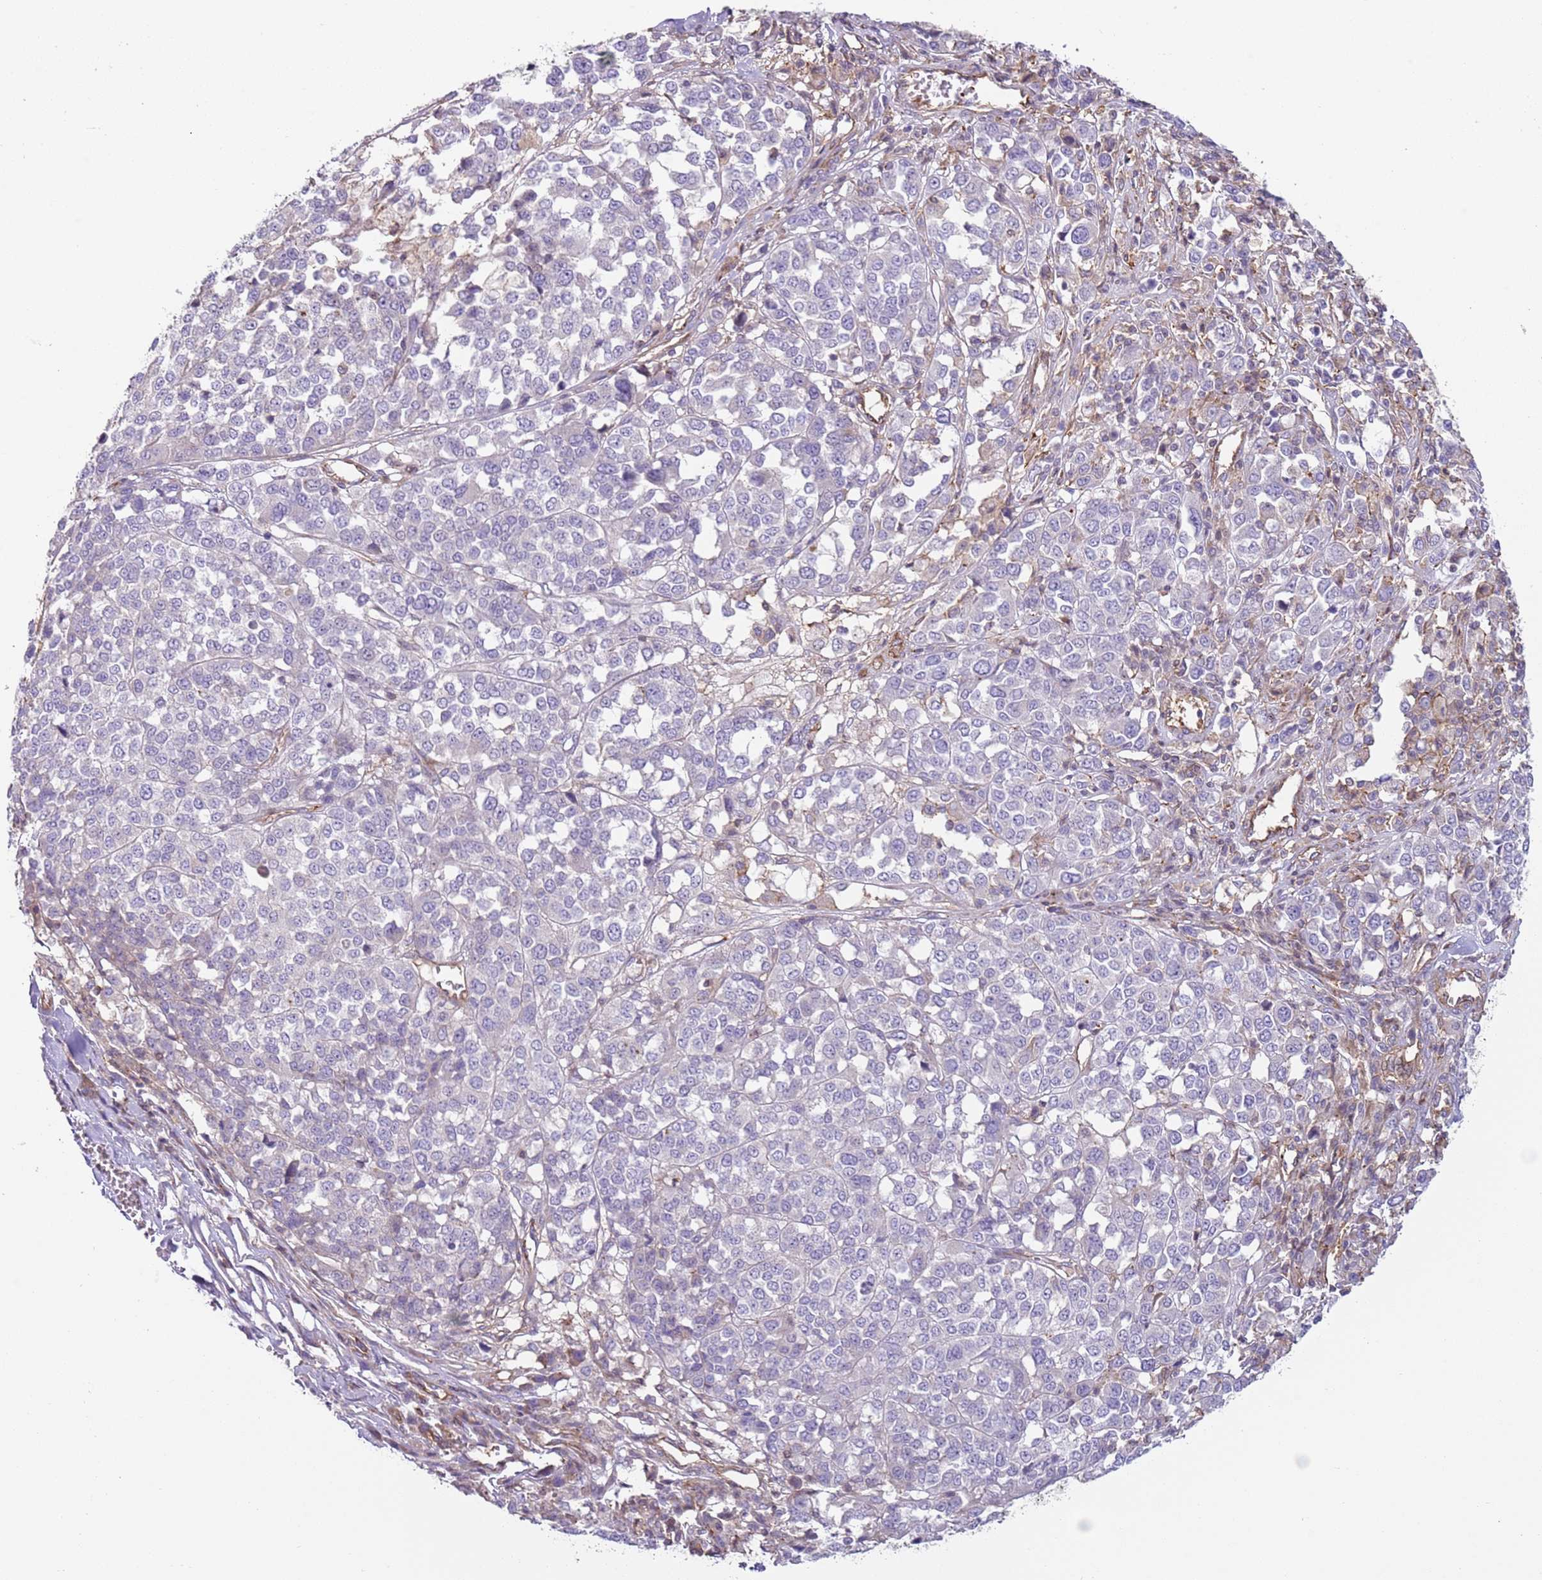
{"staining": {"intensity": "negative", "quantity": "none", "location": "none"}, "tissue": "melanoma", "cell_type": "Tumor cells", "image_type": "cancer", "snomed": [{"axis": "morphology", "description": "Malignant melanoma, Metastatic site"}, {"axis": "topography", "description": "Lymph node"}], "caption": "This image is of malignant melanoma (metastatic site) stained with immunohistochemistry to label a protein in brown with the nuclei are counter-stained blue. There is no staining in tumor cells. Brightfield microscopy of immunohistochemistry (IHC) stained with DAB (3,3'-diaminobenzidine) (brown) and hematoxylin (blue), captured at high magnification.", "gene": "GNAI3", "patient": {"sex": "male", "age": 44}}